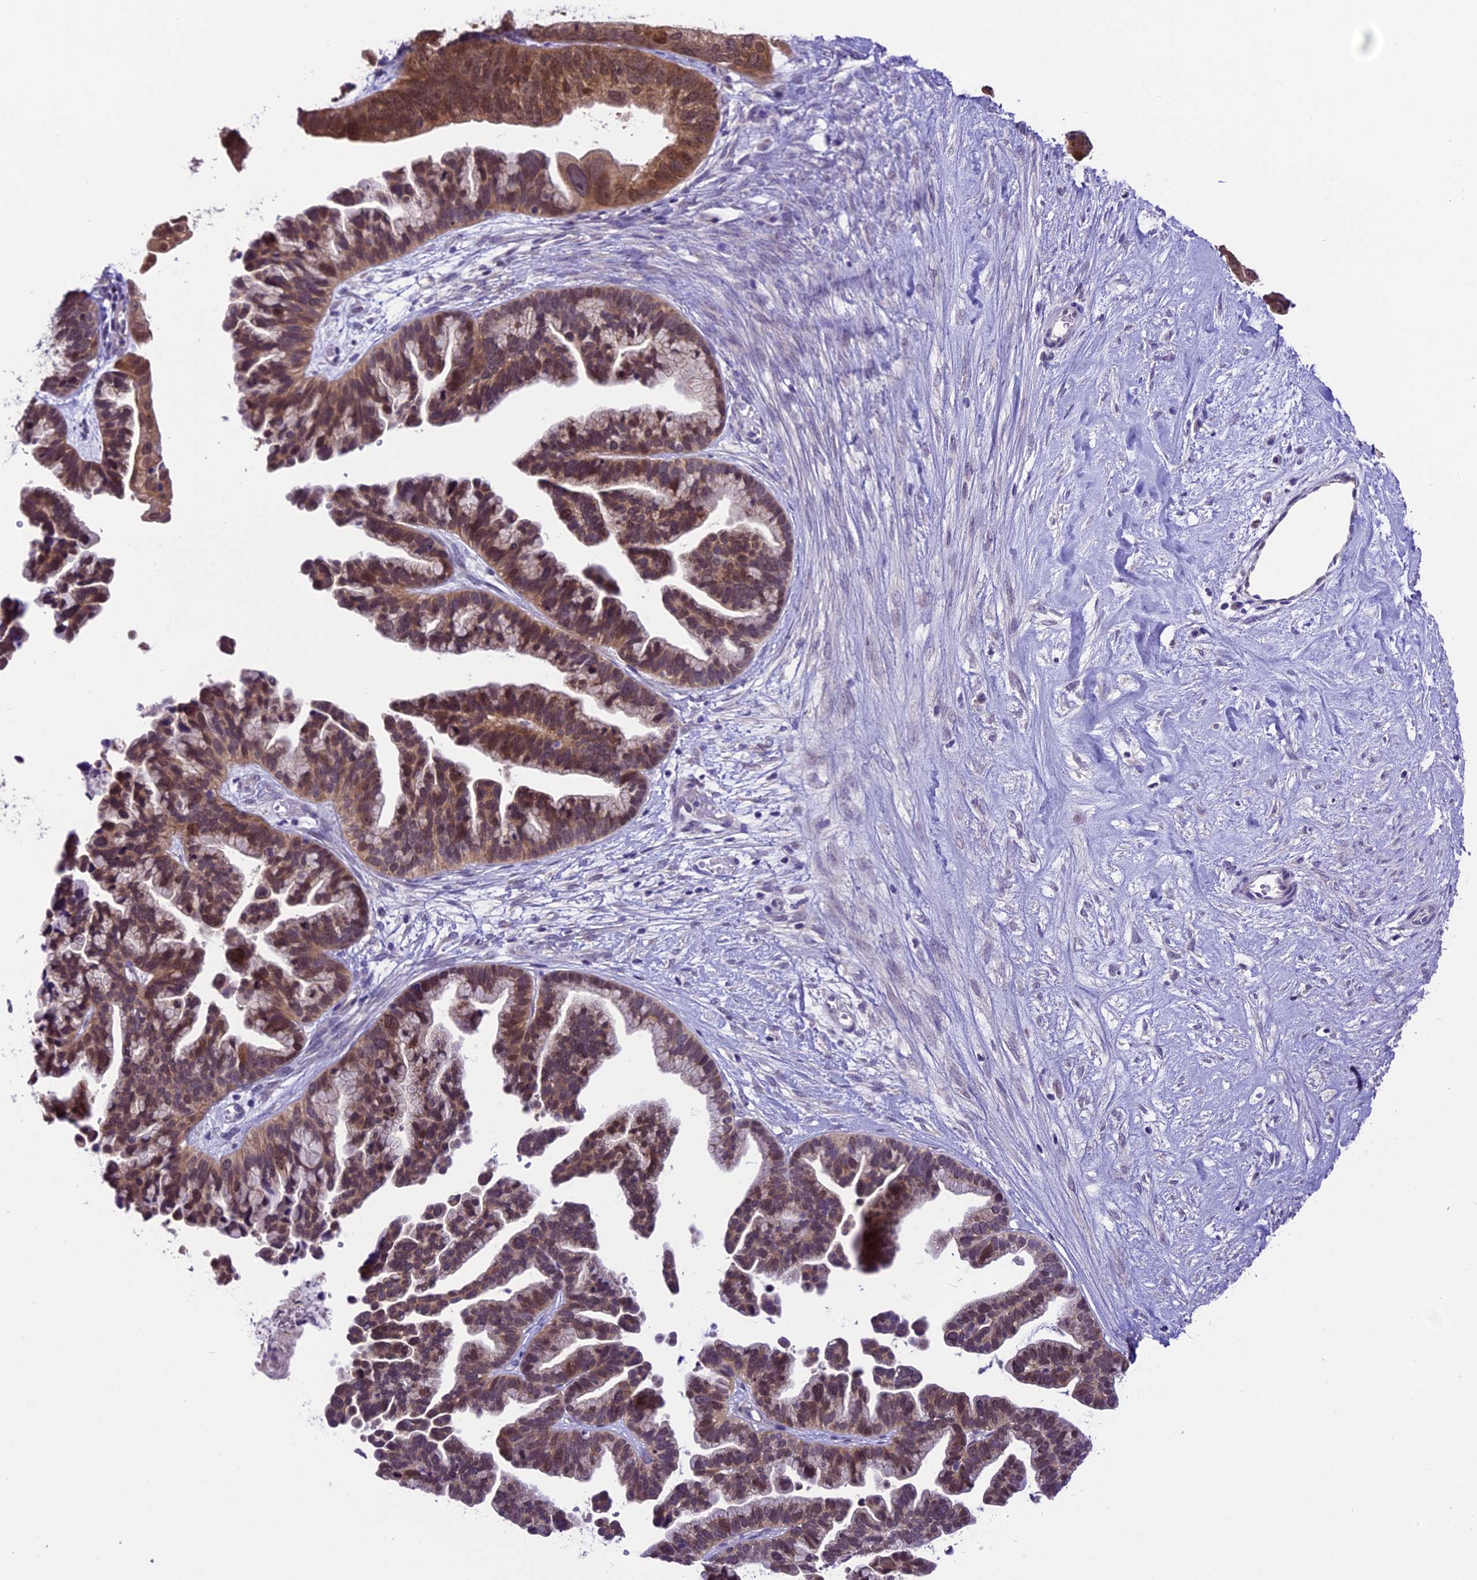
{"staining": {"intensity": "moderate", "quantity": ">75%", "location": "cytoplasmic/membranous,nuclear"}, "tissue": "ovarian cancer", "cell_type": "Tumor cells", "image_type": "cancer", "snomed": [{"axis": "morphology", "description": "Cystadenocarcinoma, serous, NOS"}, {"axis": "topography", "description": "Ovary"}], "caption": "Immunohistochemical staining of human ovarian cancer (serous cystadenocarcinoma) reveals medium levels of moderate cytoplasmic/membranous and nuclear expression in about >75% of tumor cells.", "gene": "PRR15", "patient": {"sex": "female", "age": 56}}